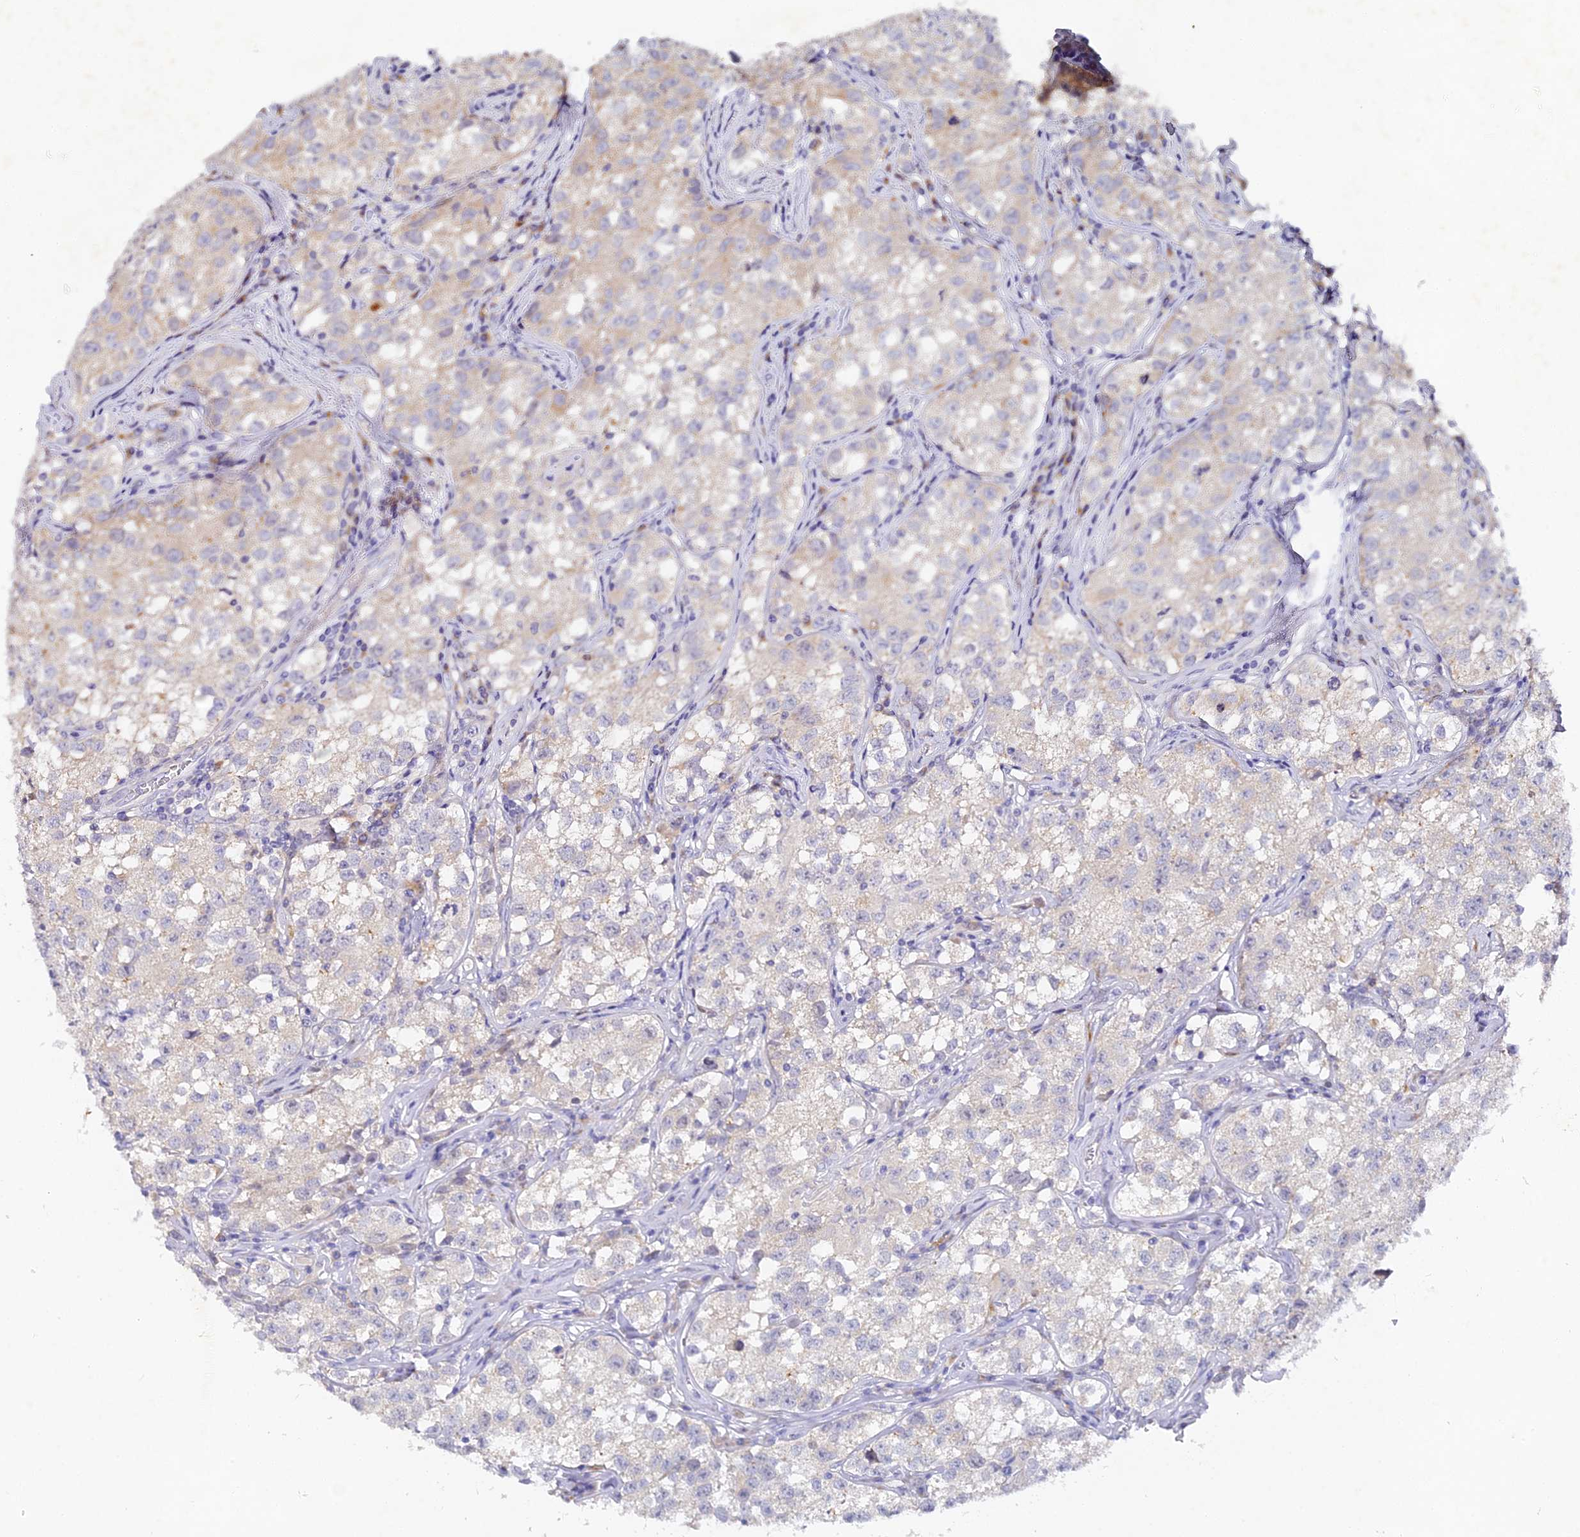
{"staining": {"intensity": "negative", "quantity": "none", "location": "none"}, "tissue": "testis cancer", "cell_type": "Tumor cells", "image_type": "cancer", "snomed": [{"axis": "morphology", "description": "Seminoma, NOS"}, {"axis": "morphology", "description": "Carcinoma, Embryonal, NOS"}, {"axis": "topography", "description": "Testis"}], "caption": "Tumor cells are negative for protein expression in human testis cancer.", "gene": "DONSON", "patient": {"sex": "male", "age": 43}}